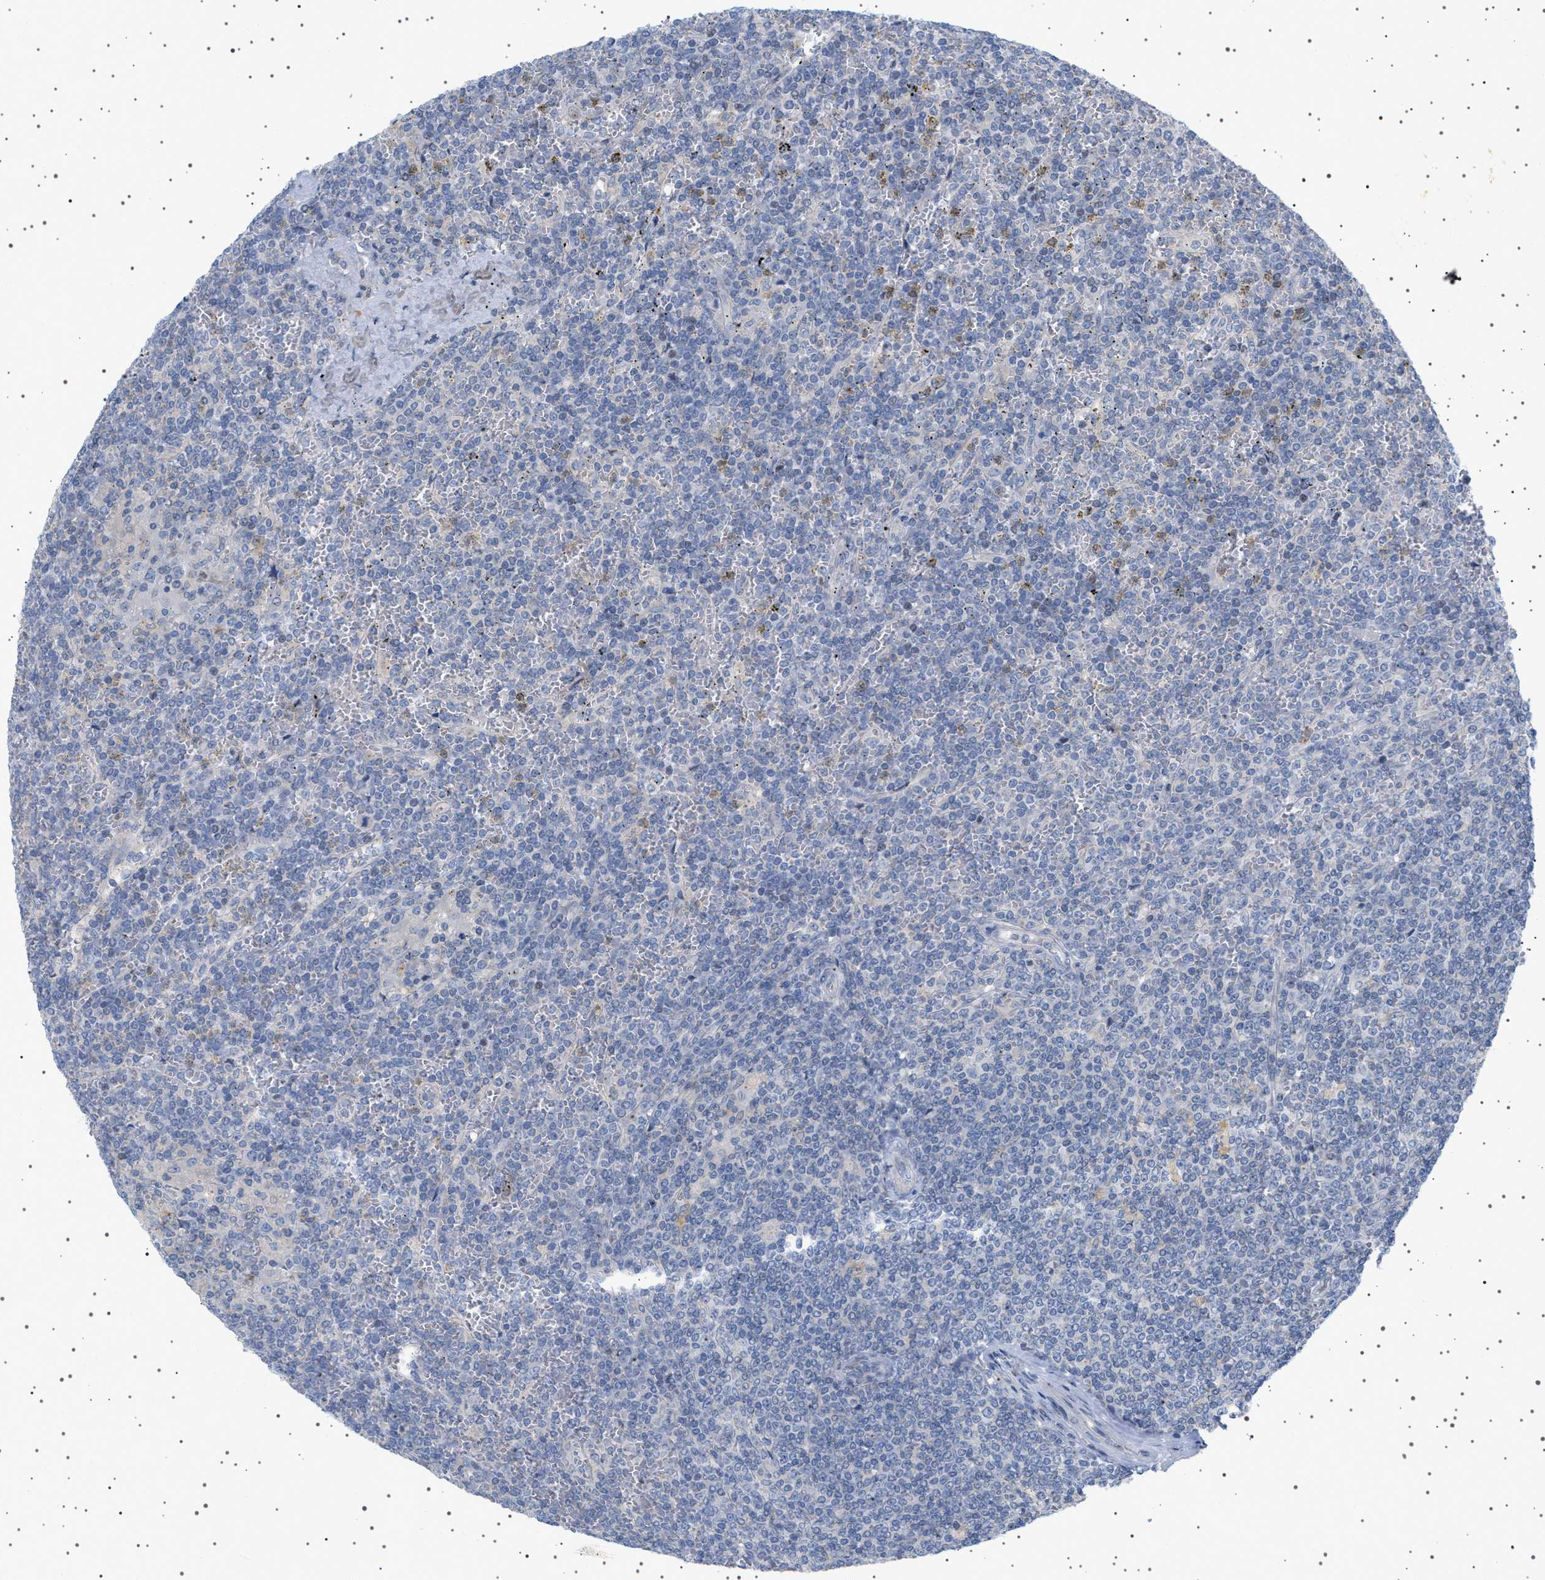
{"staining": {"intensity": "negative", "quantity": "none", "location": "none"}, "tissue": "lymphoma", "cell_type": "Tumor cells", "image_type": "cancer", "snomed": [{"axis": "morphology", "description": "Malignant lymphoma, non-Hodgkin's type, Low grade"}, {"axis": "topography", "description": "Spleen"}], "caption": "Immunohistochemistry (IHC) micrograph of lymphoma stained for a protein (brown), which reveals no positivity in tumor cells.", "gene": "ADCY10", "patient": {"sex": "female", "age": 19}}